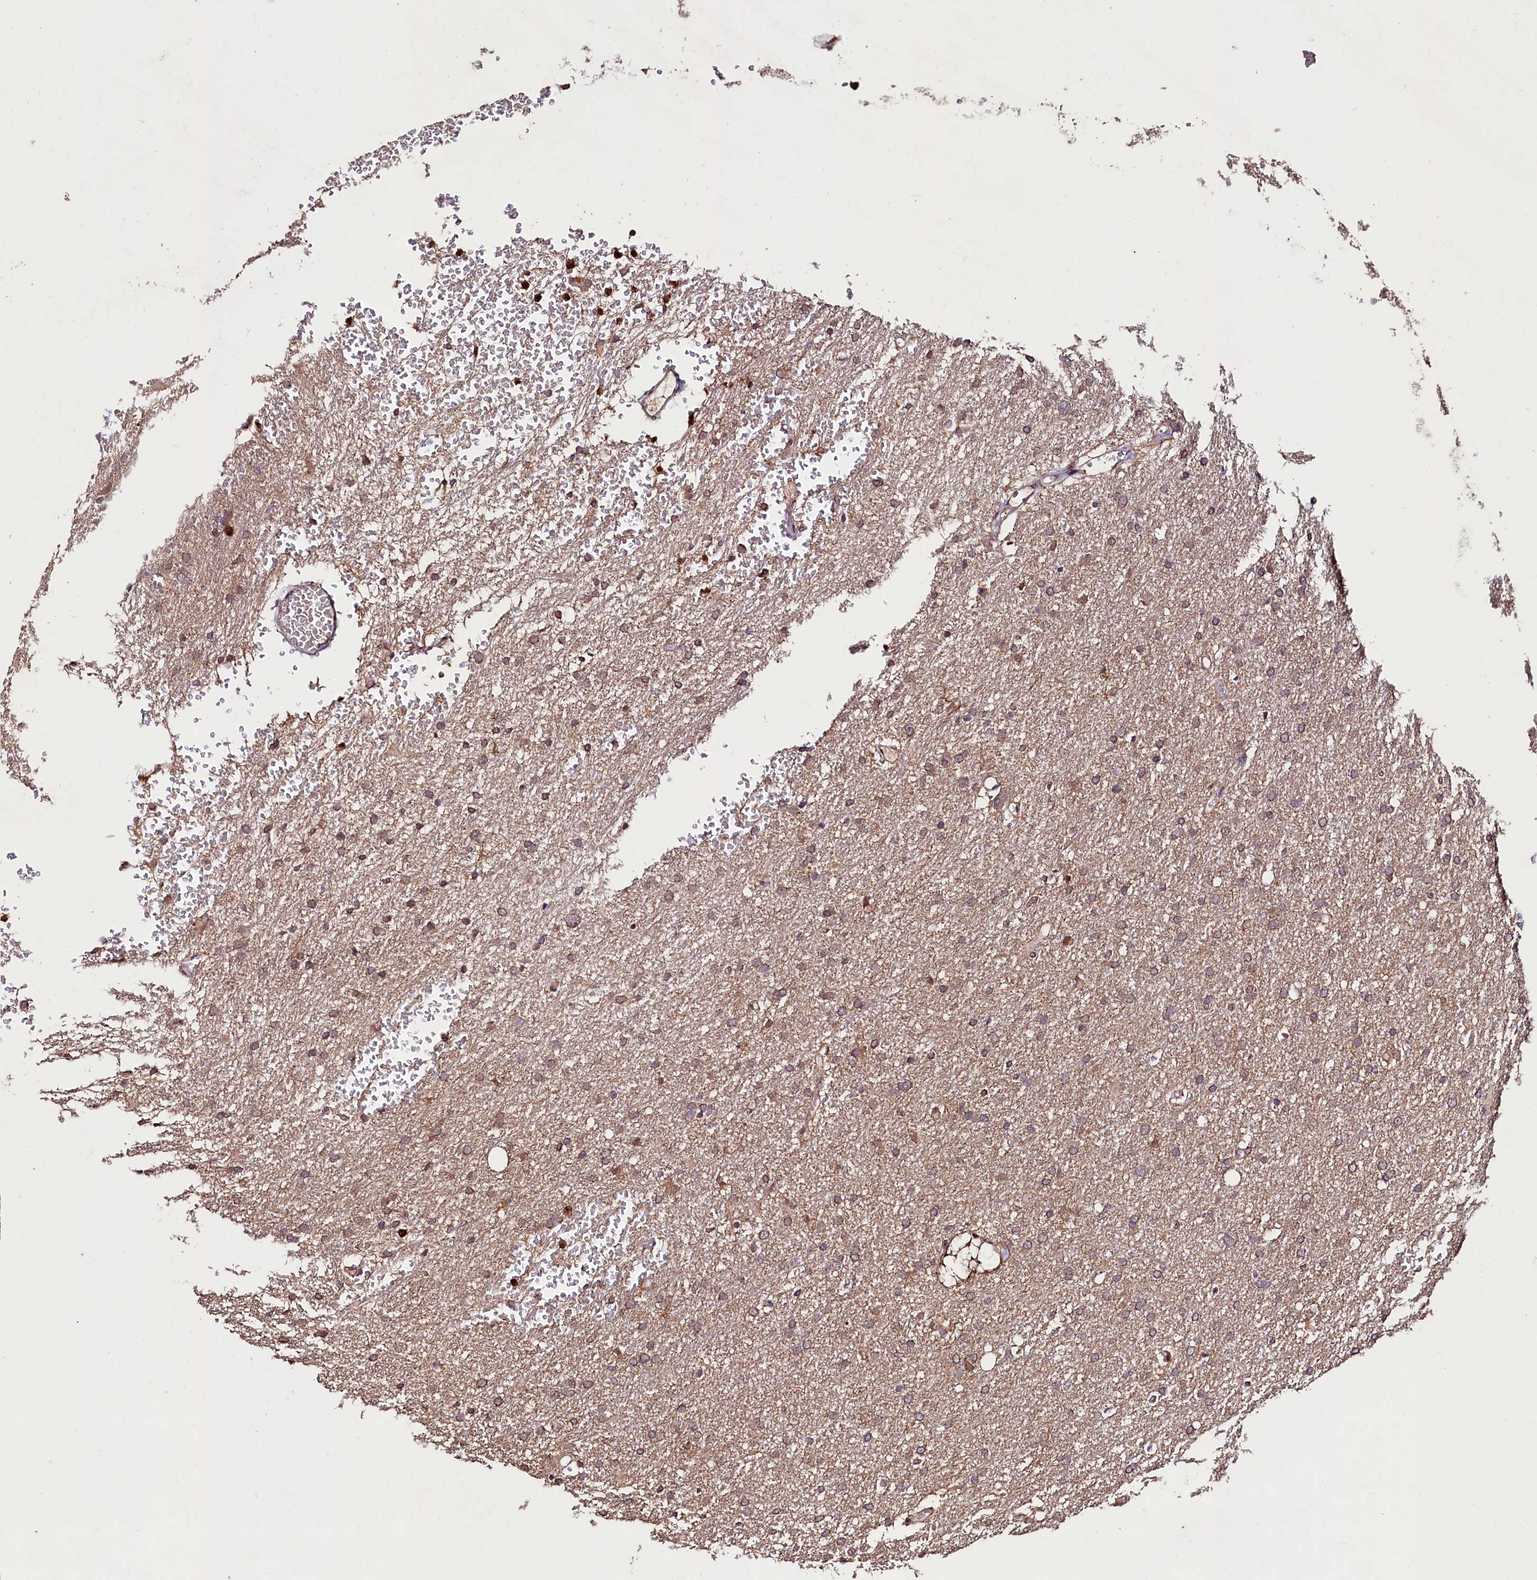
{"staining": {"intensity": "weak", "quantity": ">75%", "location": "cytoplasmic/membranous"}, "tissue": "glioma", "cell_type": "Tumor cells", "image_type": "cancer", "snomed": [{"axis": "morphology", "description": "Glioma, malignant, High grade"}, {"axis": "topography", "description": "Cerebral cortex"}], "caption": "Glioma tissue reveals weak cytoplasmic/membranous expression in approximately >75% of tumor cells, visualized by immunohistochemistry. (brown staining indicates protein expression, while blue staining denotes nuclei).", "gene": "KLRB1", "patient": {"sex": "female", "age": 36}}